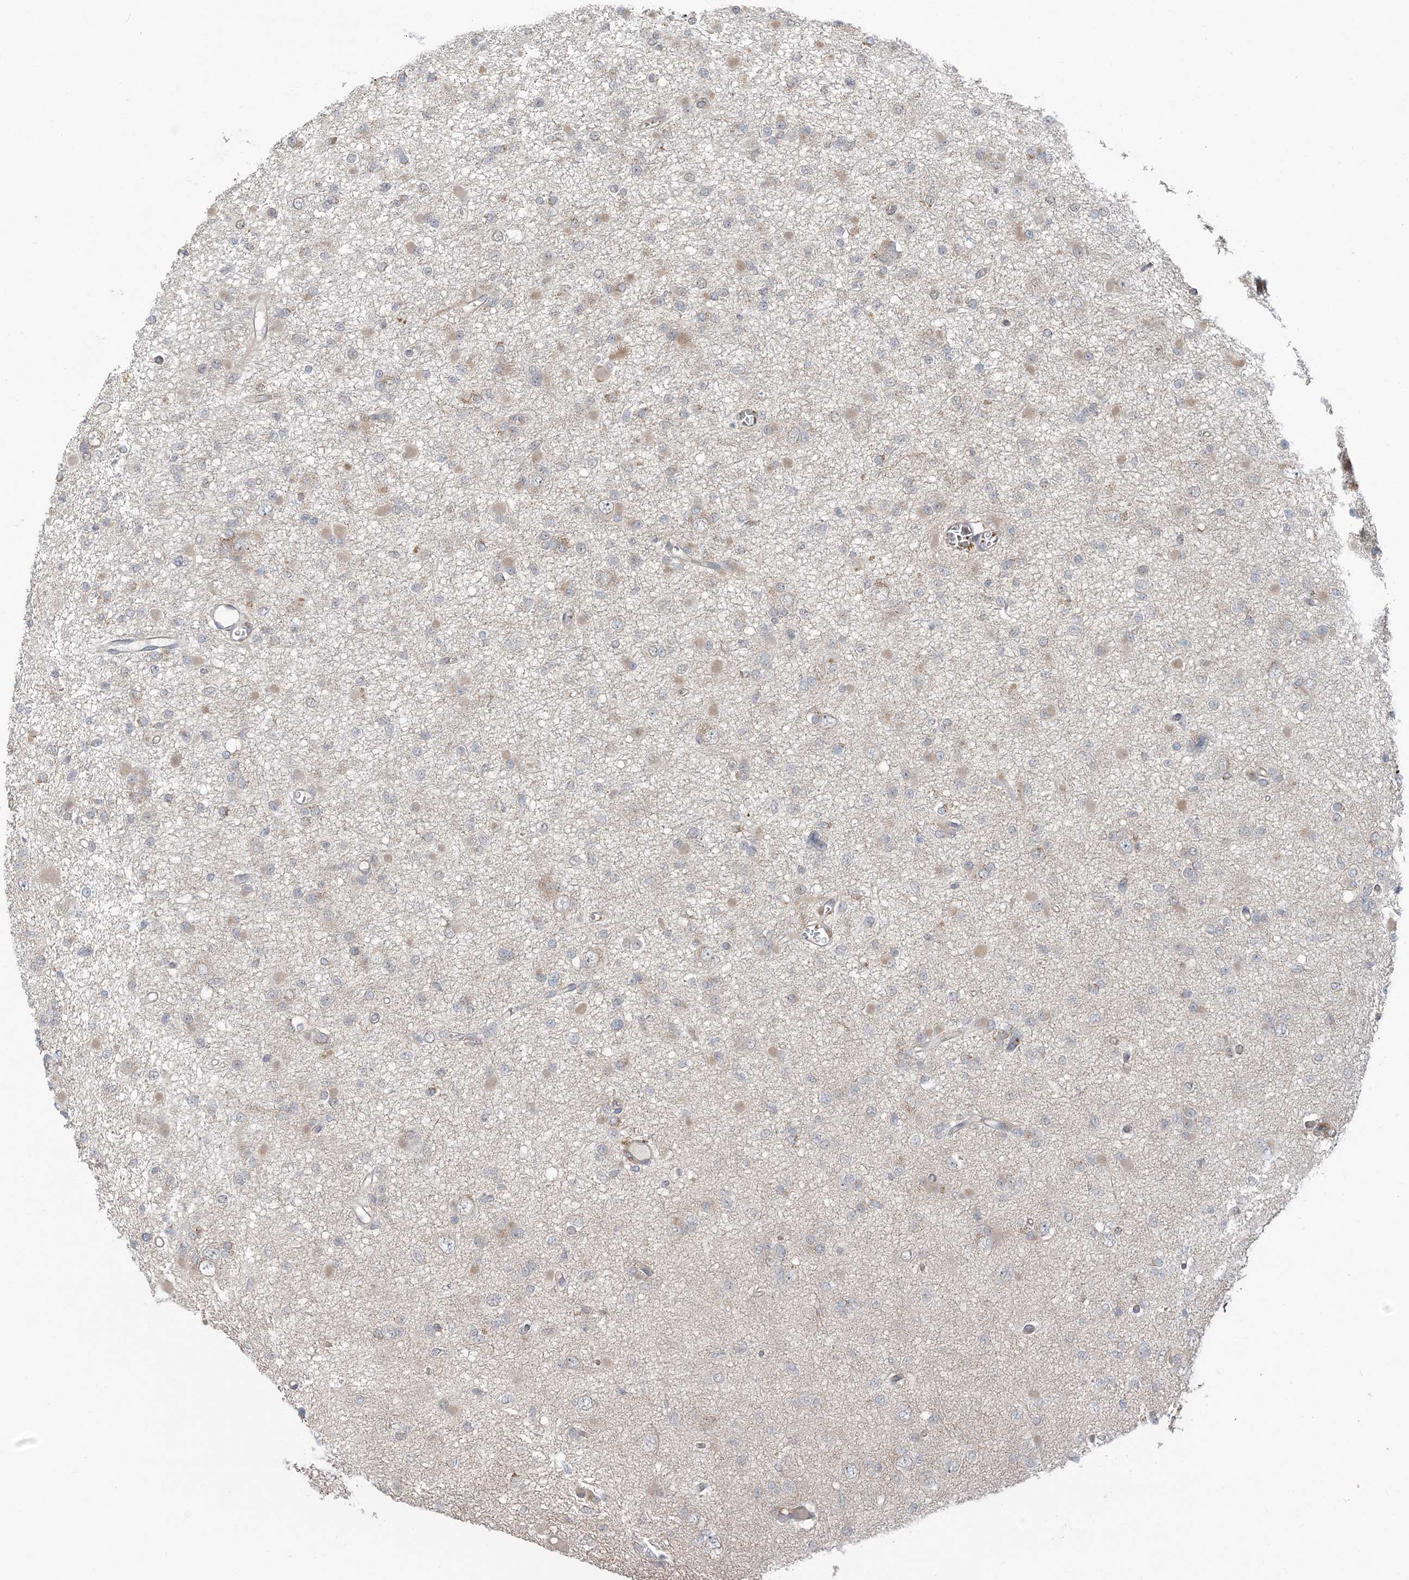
{"staining": {"intensity": "weak", "quantity": "<25%", "location": "cytoplasmic/membranous"}, "tissue": "glioma", "cell_type": "Tumor cells", "image_type": "cancer", "snomed": [{"axis": "morphology", "description": "Glioma, malignant, Low grade"}, {"axis": "topography", "description": "Brain"}], "caption": "A histopathology image of human glioma is negative for staining in tumor cells. The staining was performed using DAB to visualize the protein expression in brown, while the nuclei were stained in blue with hematoxylin (Magnification: 20x).", "gene": "ERI2", "patient": {"sex": "female", "age": 22}}